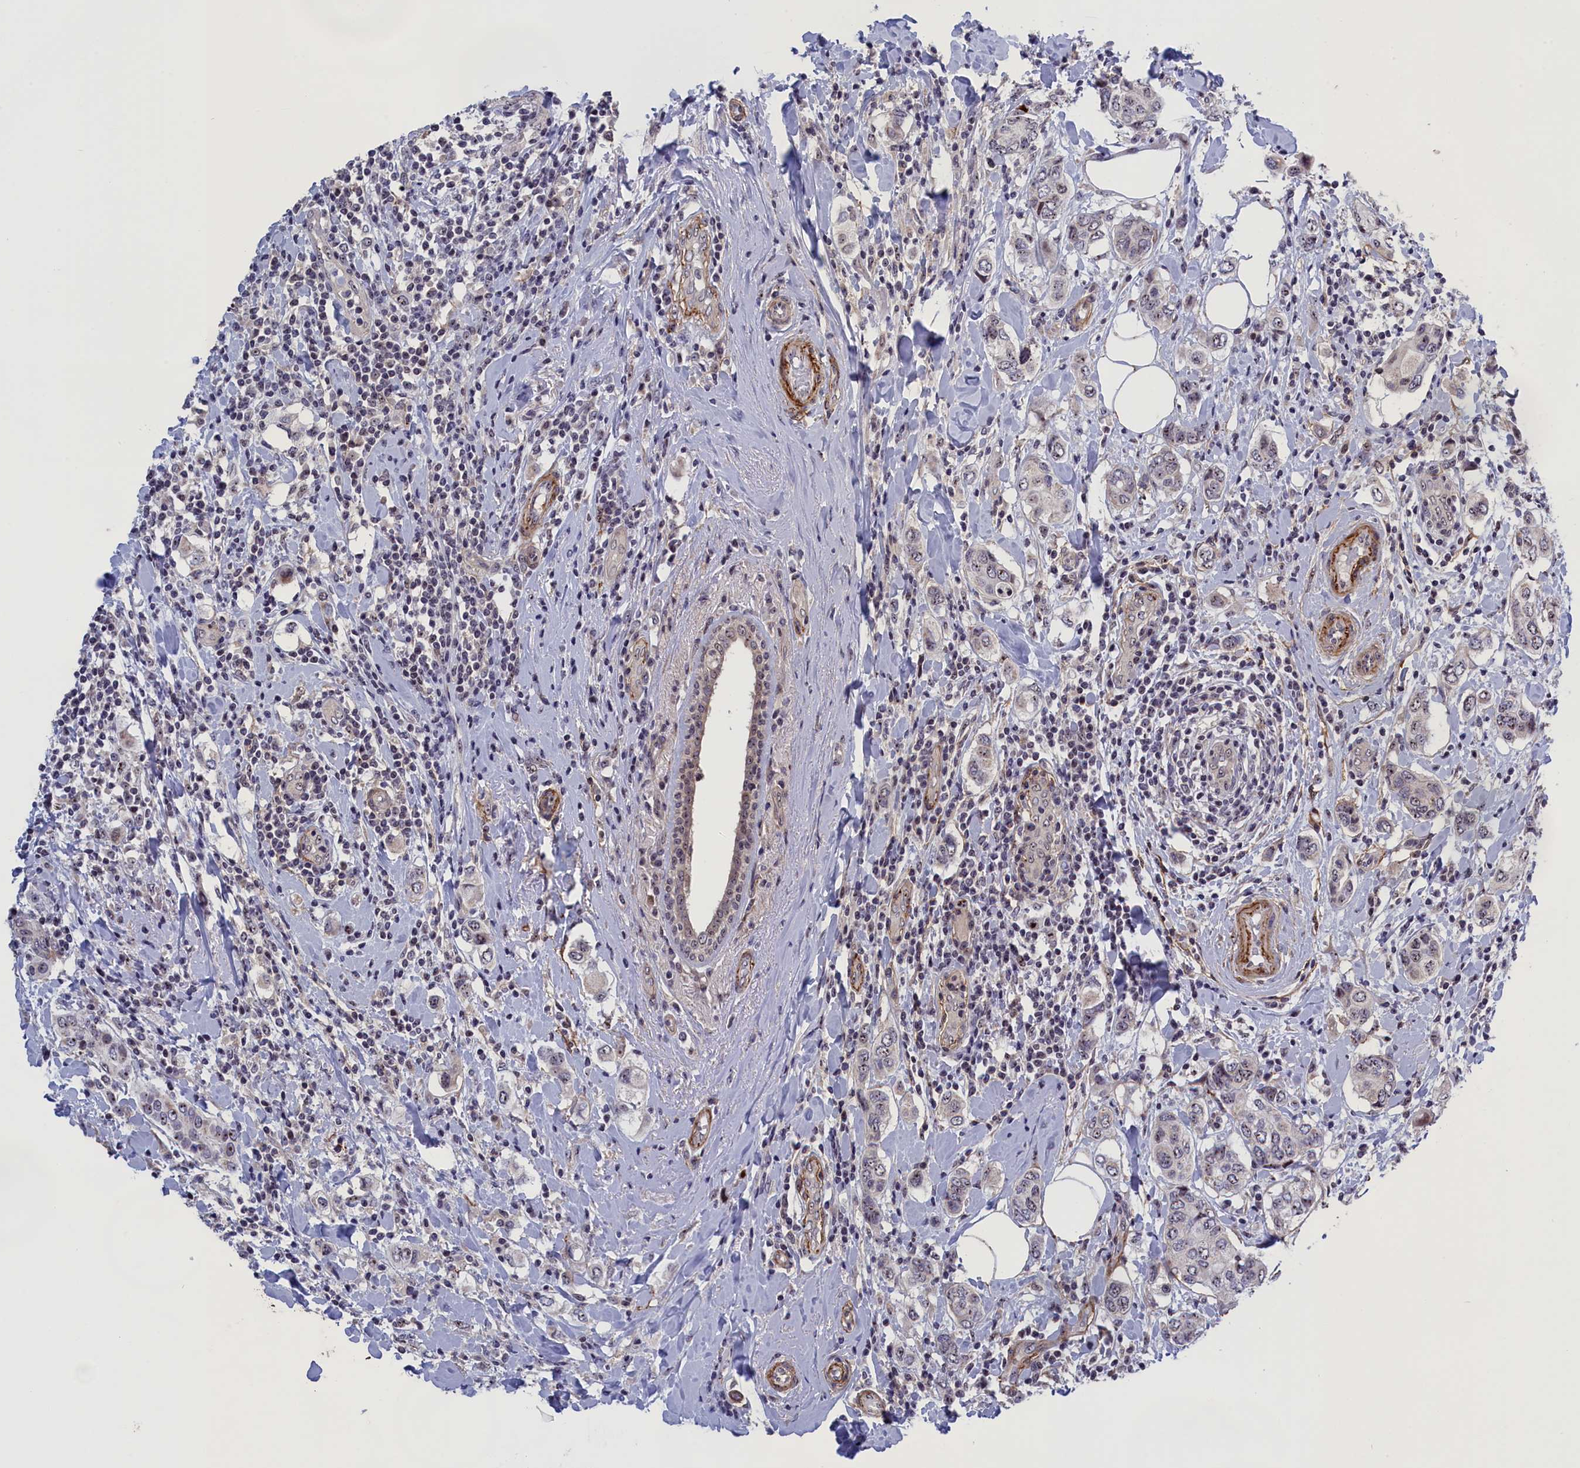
{"staining": {"intensity": "moderate", "quantity": "25%-75%", "location": "nuclear"}, "tissue": "breast cancer", "cell_type": "Tumor cells", "image_type": "cancer", "snomed": [{"axis": "morphology", "description": "Lobular carcinoma"}, {"axis": "topography", "description": "Breast"}], "caption": "High-magnification brightfield microscopy of breast cancer (lobular carcinoma) stained with DAB (3,3'-diaminobenzidine) (brown) and counterstained with hematoxylin (blue). tumor cells exhibit moderate nuclear positivity is identified in about25%-75% of cells. The staining was performed using DAB to visualize the protein expression in brown, while the nuclei were stained in blue with hematoxylin (Magnification: 20x).", "gene": "PPAN", "patient": {"sex": "female", "age": 51}}